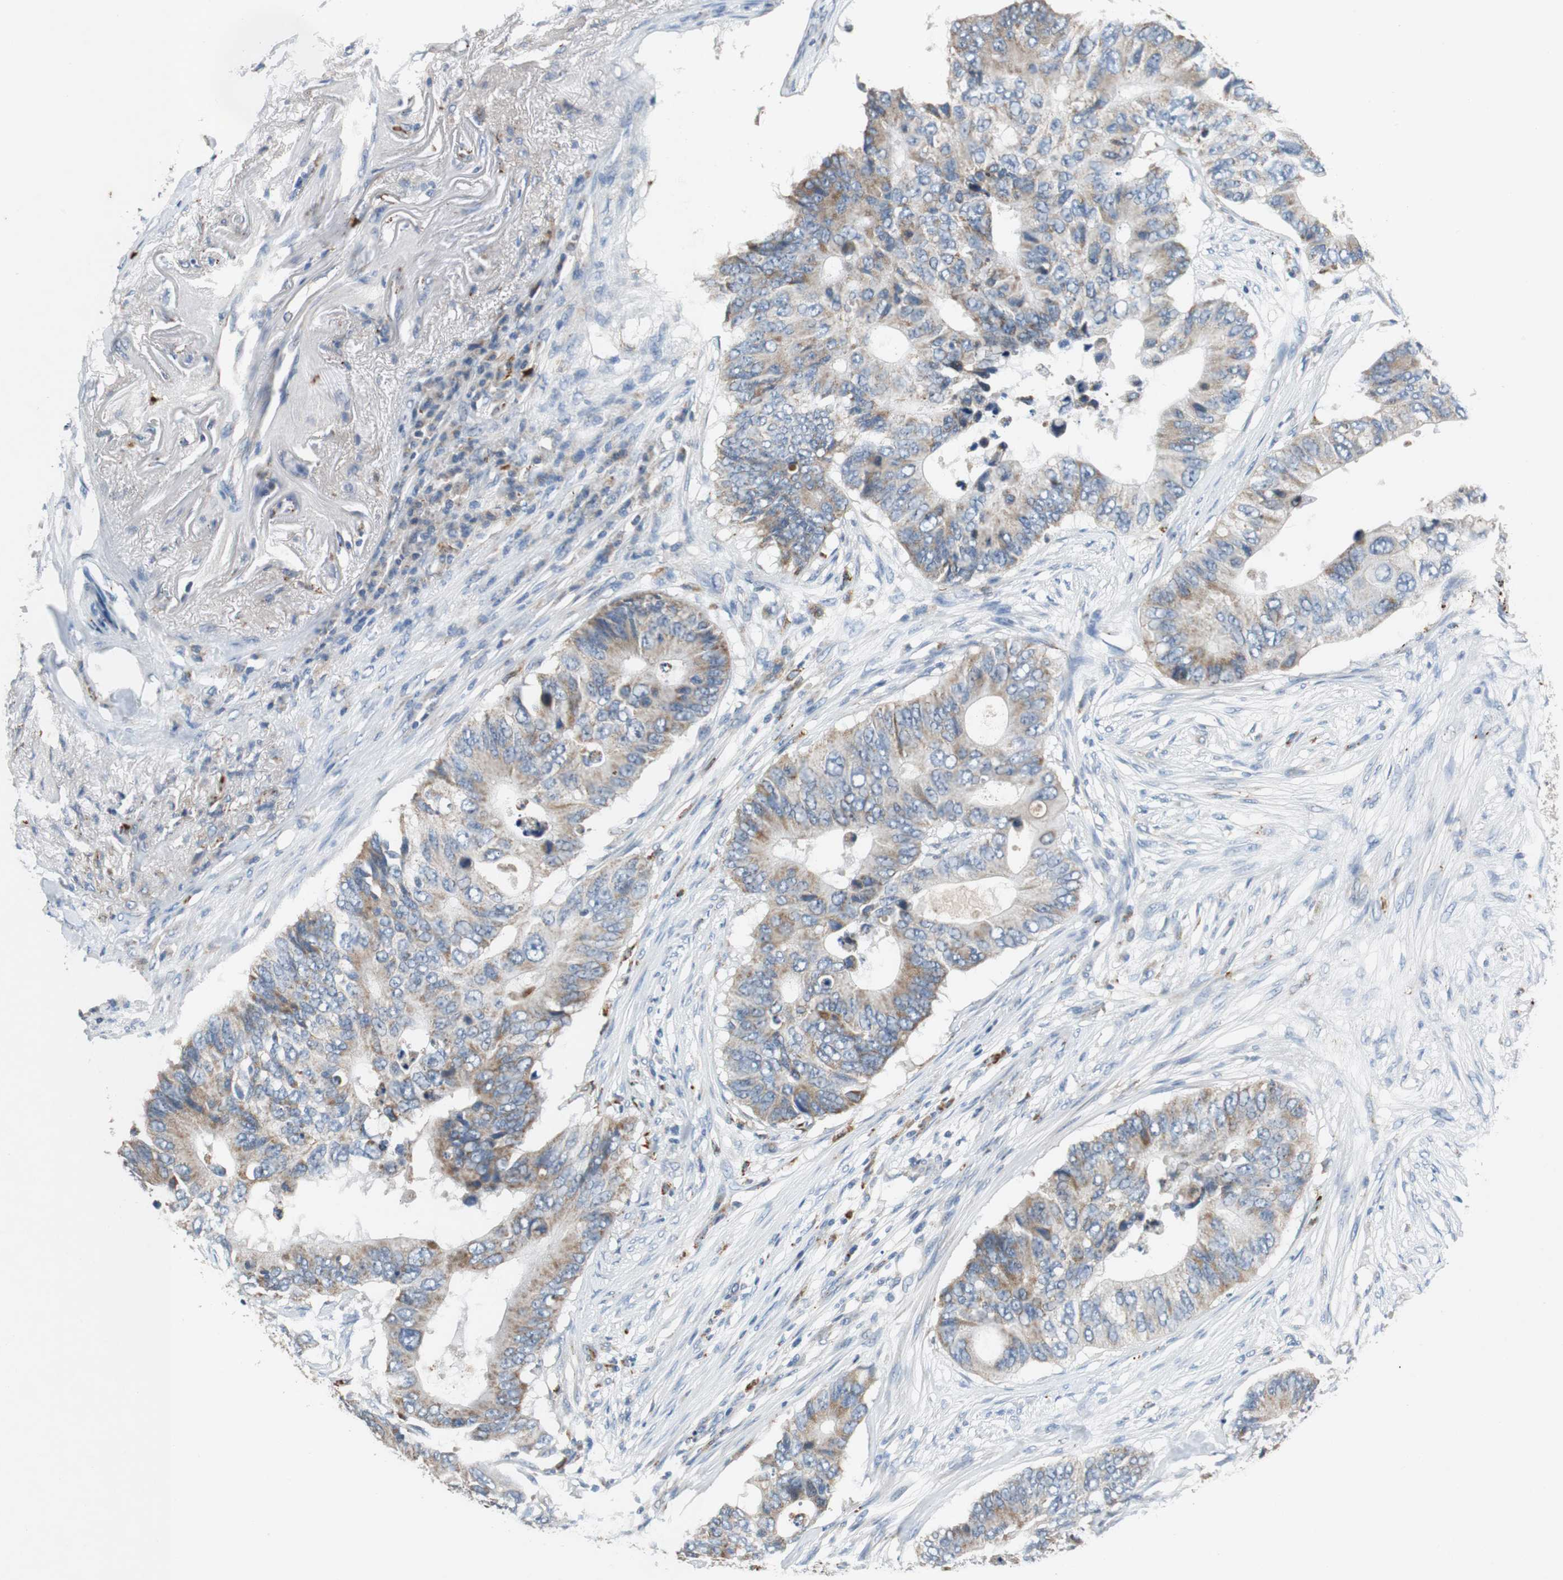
{"staining": {"intensity": "moderate", "quantity": "25%-75%", "location": "cytoplasmic/membranous"}, "tissue": "colorectal cancer", "cell_type": "Tumor cells", "image_type": "cancer", "snomed": [{"axis": "morphology", "description": "Adenocarcinoma, NOS"}, {"axis": "topography", "description": "Colon"}], "caption": "High-magnification brightfield microscopy of colorectal cancer stained with DAB (3,3'-diaminobenzidine) (brown) and counterstained with hematoxylin (blue). tumor cells exhibit moderate cytoplasmic/membranous staining is appreciated in approximately25%-75% of cells.", "gene": "NLGN1", "patient": {"sex": "male", "age": 71}}